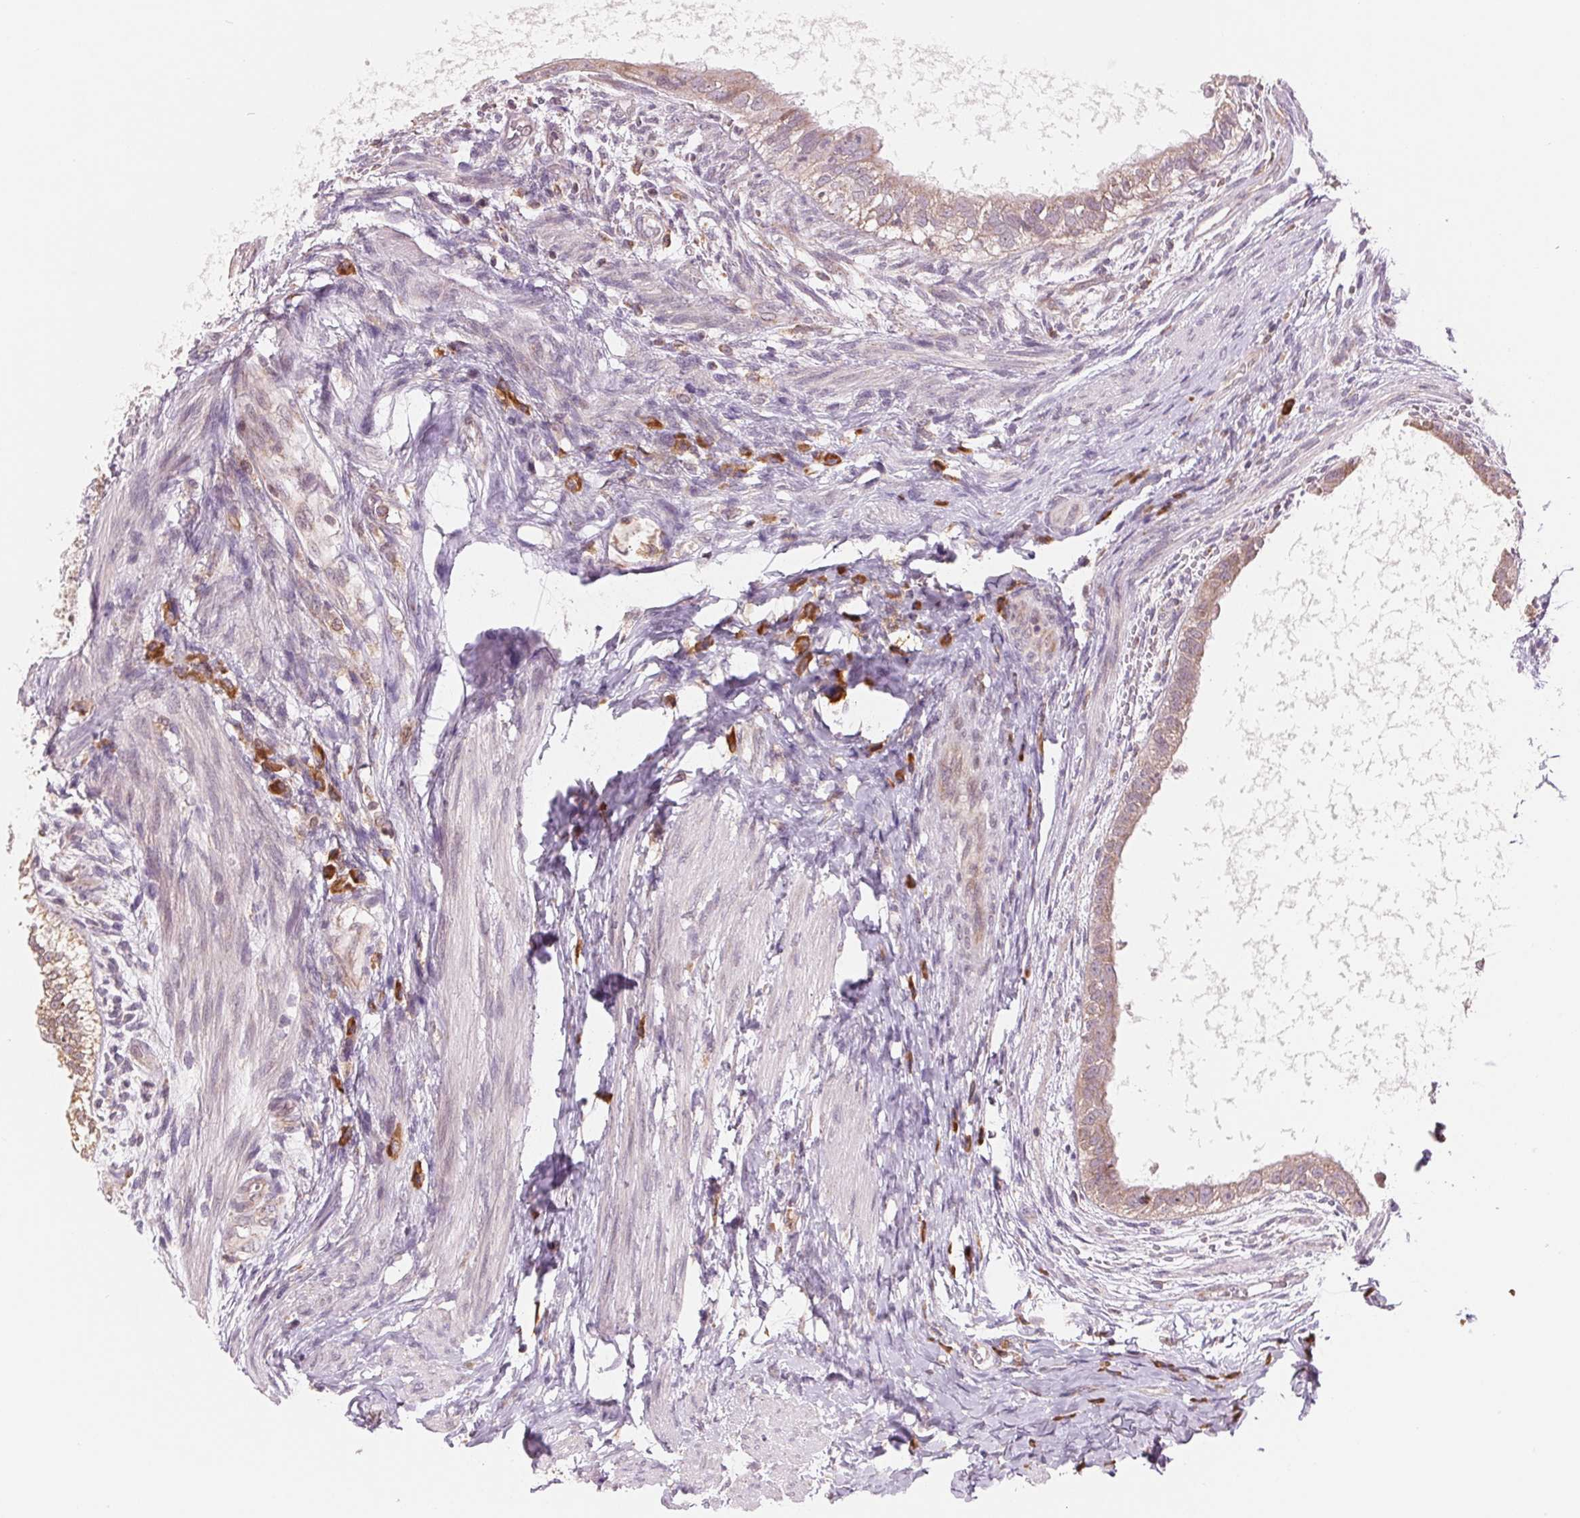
{"staining": {"intensity": "weak", "quantity": ">75%", "location": "cytoplasmic/membranous"}, "tissue": "testis cancer", "cell_type": "Tumor cells", "image_type": "cancer", "snomed": [{"axis": "morphology", "description": "Carcinoma, Embryonal, NOS"}, {"axis": "topography", "description": "Testis"}], "caption": "The micrograph shows a brown stain indicating the presence of a protein in the cytoplasmic/membranous of tumor cells in testis cancer.", "gene": "TECR", "patient": {"sex": "male", "age": 26}}